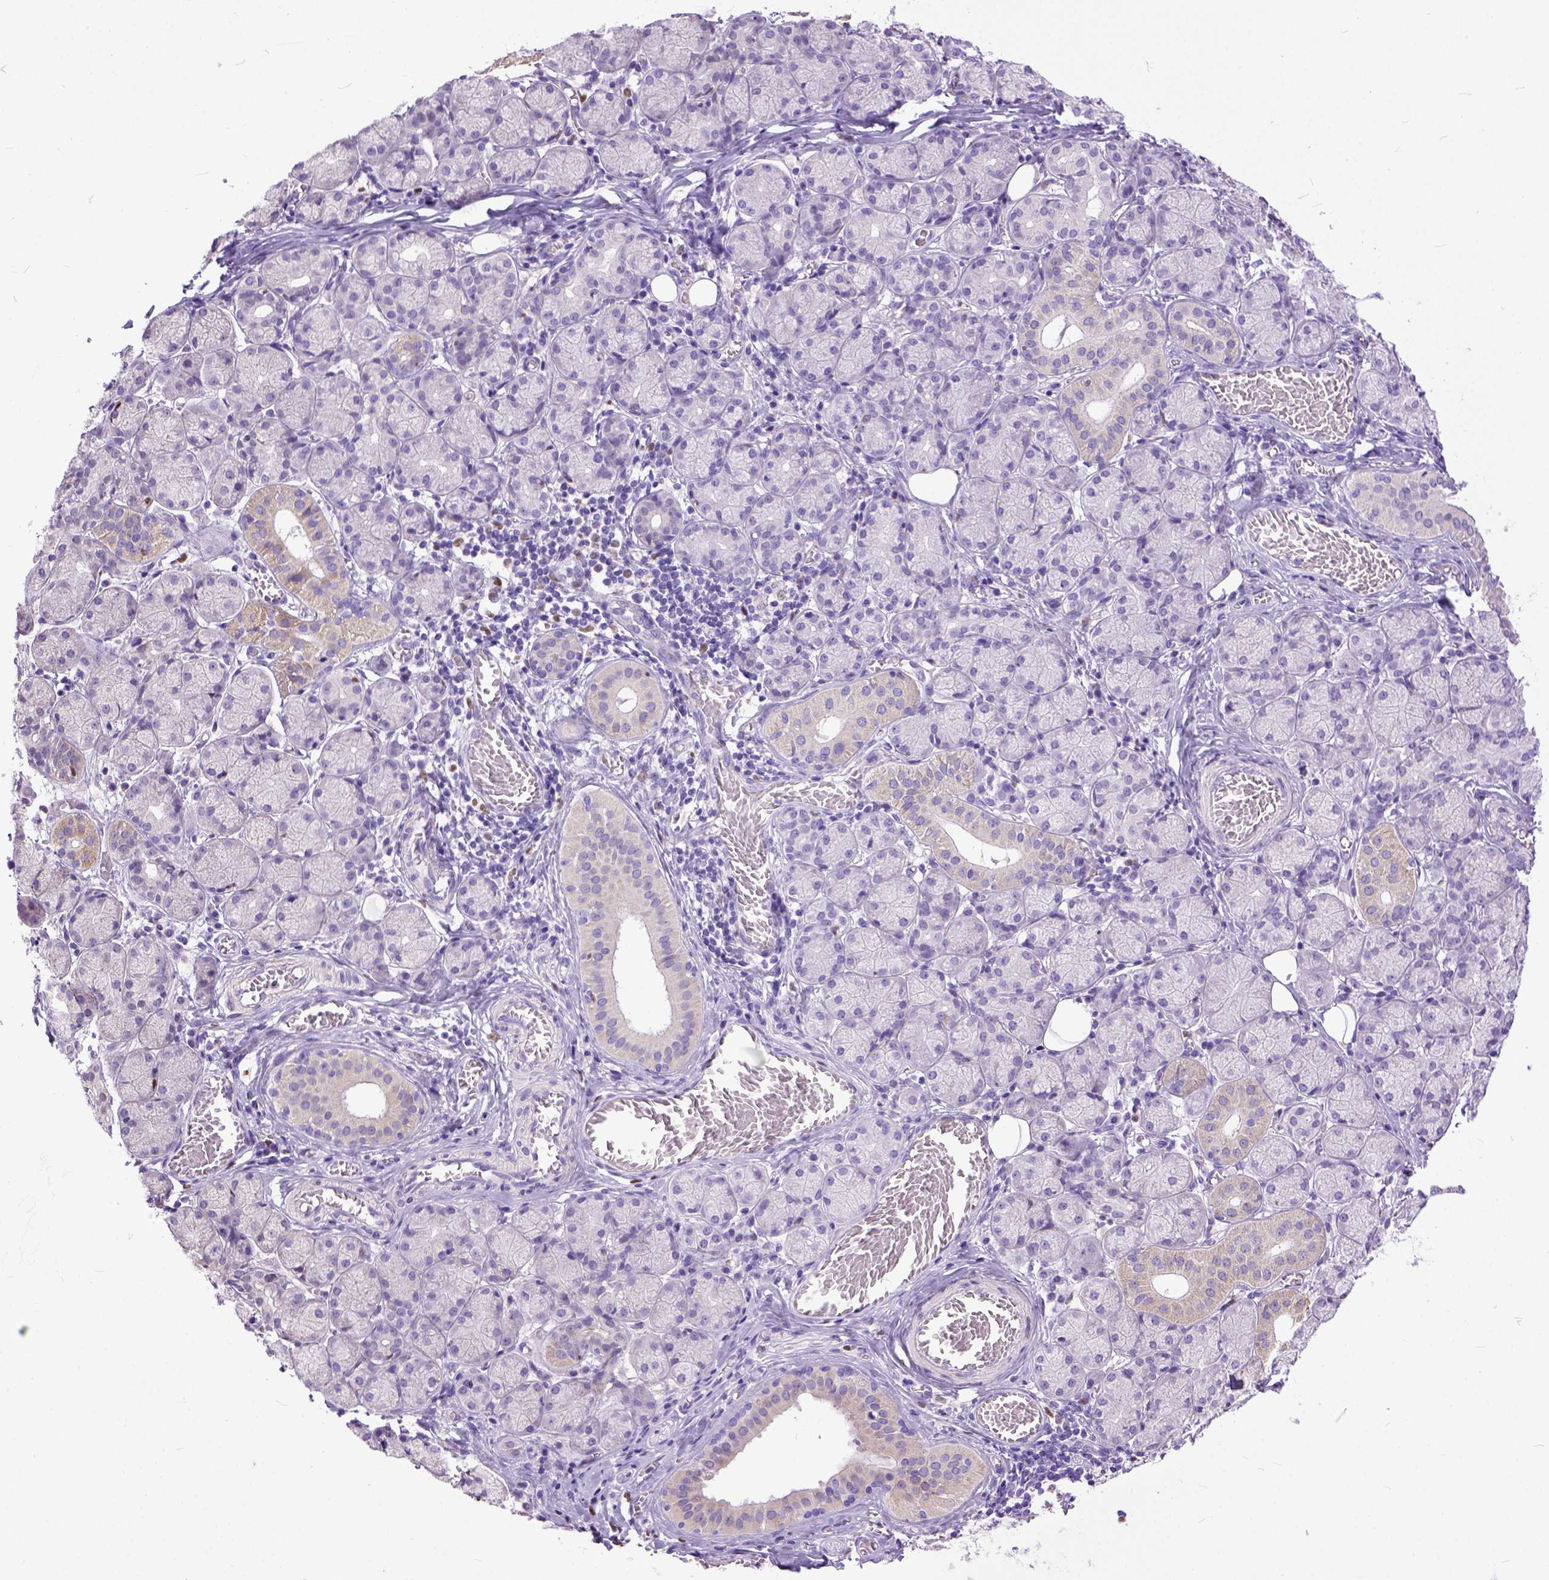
{"staining": {"intensity": "weak", "quantity": "25%-75%", "location": "cytoplasmic/membranous"}, "tissue": "salivary gland", "cell_type": "Glandular cells", "image_type": "normal", "snomed": [{"axis": "morphology", "description": "Normal tissue, NOS"}, {"axis": "topography", "description": "Salivary gland"}, {"axis": "topography", "description": "Peripheral nerve tissue"}], "caption": "Salivary gland stained for a protein displays weak cytoplasmic/membranous positivity in glandular cells. (DAB (3,3'-diaminobenzidine) IHC with brightfield microscopy, high magnification).", "gene": "CRB1", "patient": {"sex": "female", "age": 24}}